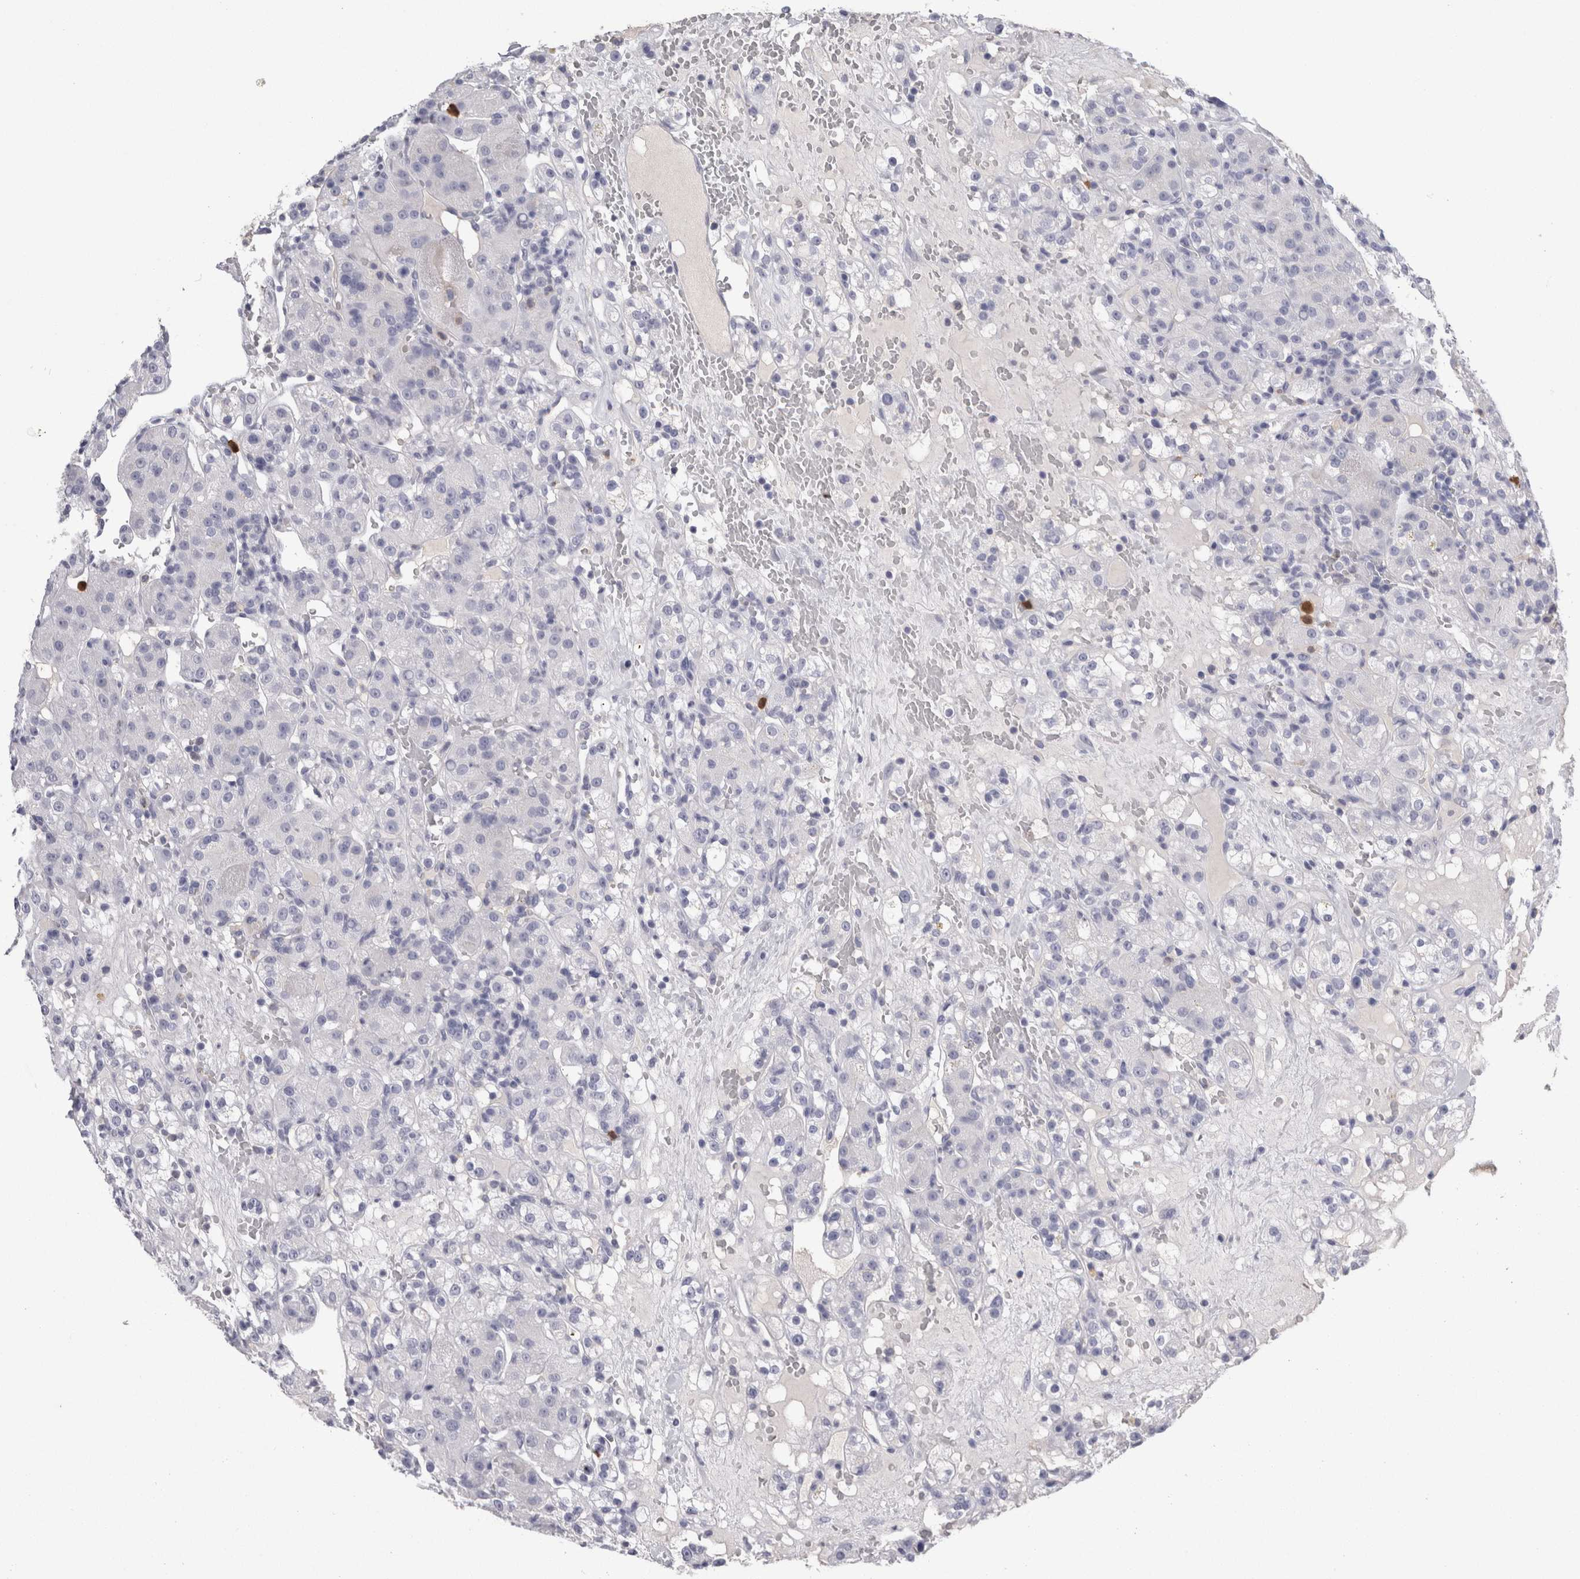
{"staining": {"intensity": "negative", "quantity": "none", "location": "none"}, "tissue": "renal cancer", "cell_type": "Tumor cells", "image_type": "cancer", "snomed": [{"axis": "morphology", "description": "Normal tissue, NOS"}, {"axis": "morphology", "description": "Adenocarcinoma, NOS"}, {"axis": "topography", "description": "Kidney"}], "caption": "Renal cancer (adenocarcinoma) stained for a protein using immunohistochemistry shows no expression tumor cells.", "gene": "S100A12", "patient": {"sex": "male", "age": 61}}